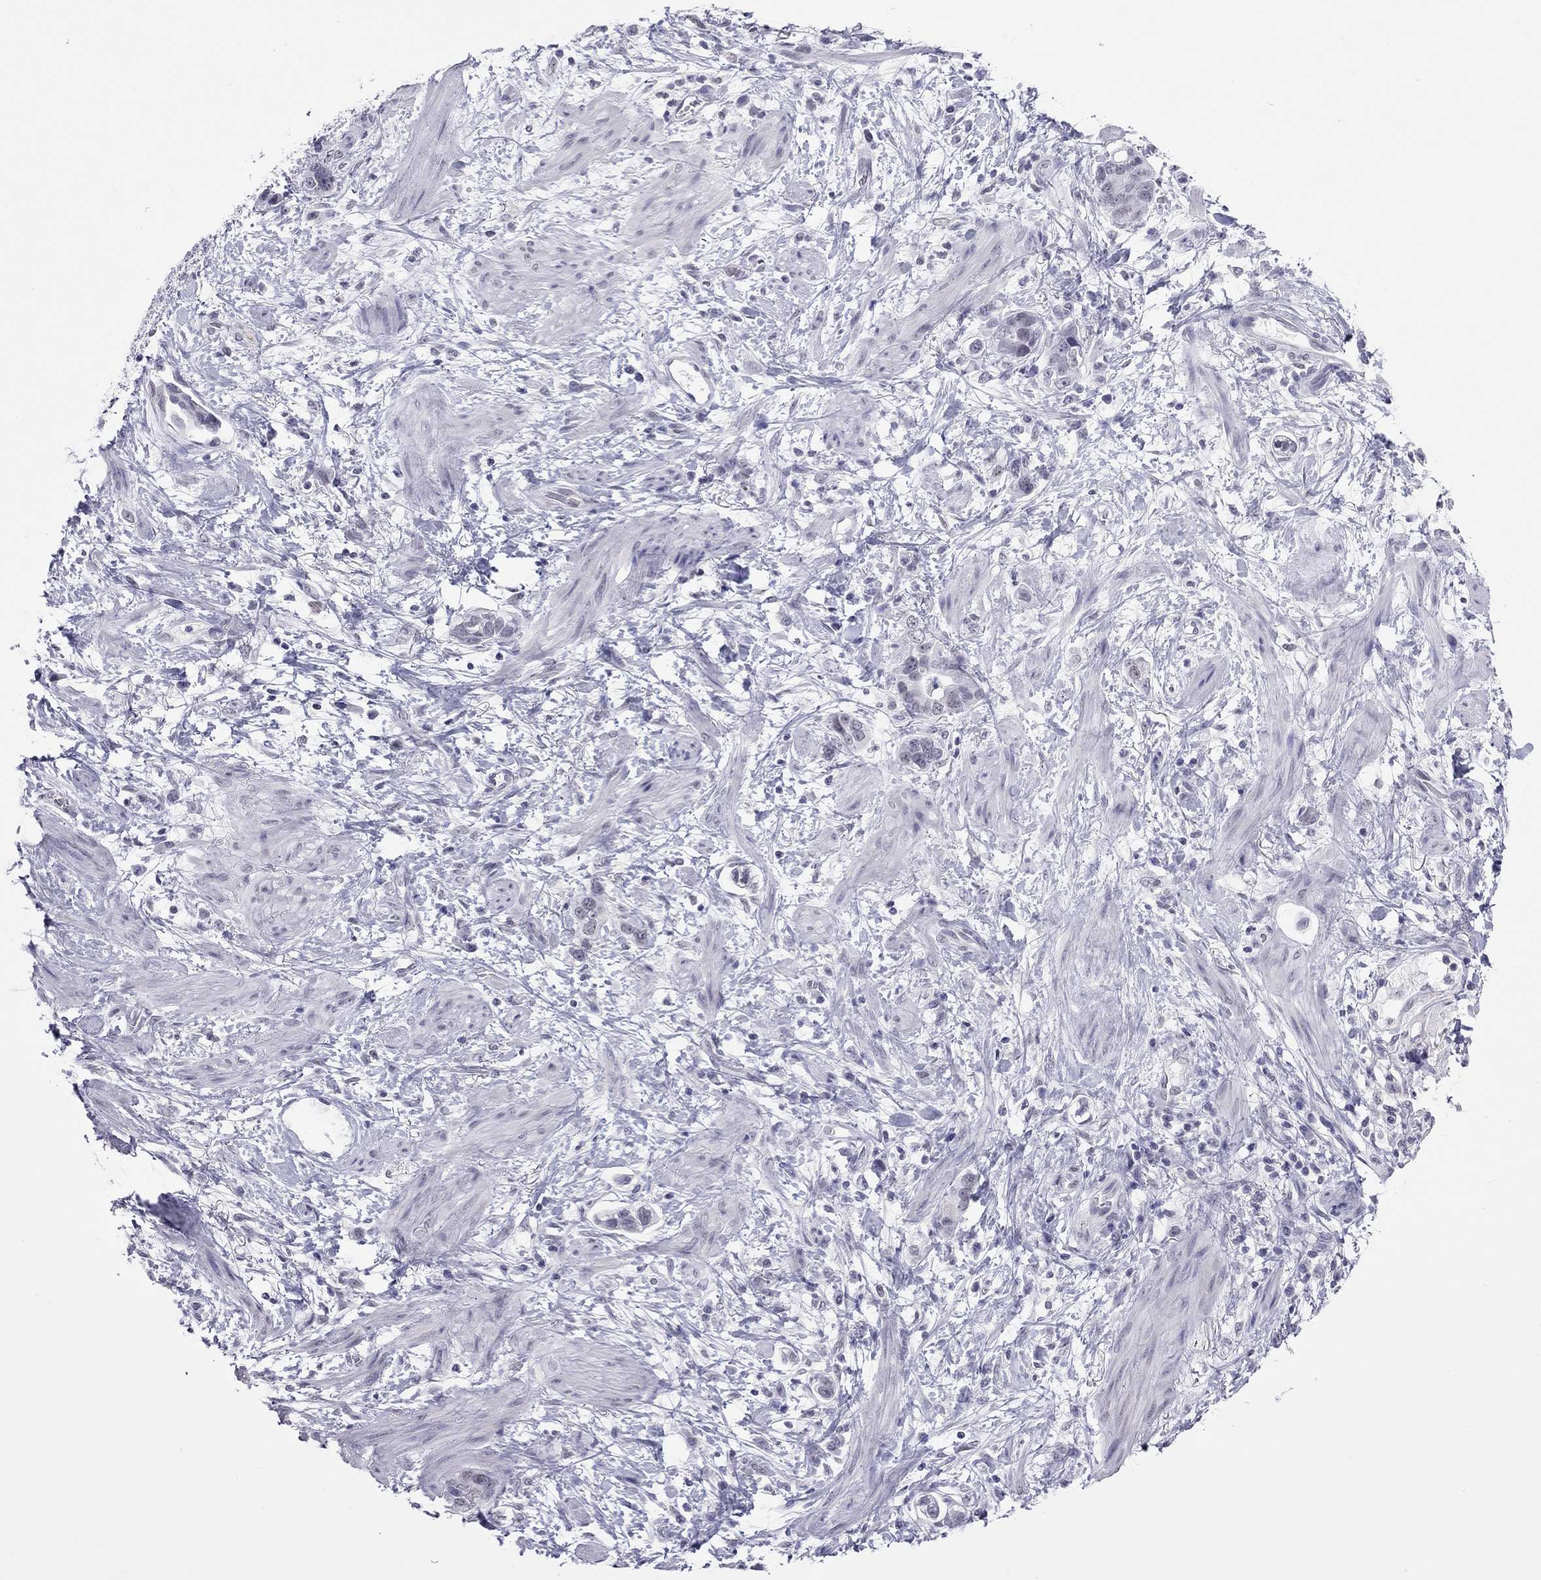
{"staining": {"intensity": "negative", "quantity": "none", "location": "none"}, "tissue": "stomach cancer", "cell_type": "Tumor cells", "image_type": "cancer", "snomed": [{"axis": "morphology", "description": "Adenocarcinoma, NOS"}, {"axis": "topography", "description": "Stomach, lower"}], "caption": "Photomicrograph shows no protein expression in tumor cells of stomach adenocarcinoma tissue.", "gene": "JHY", "patient": {"sex": "female", "age": 93}}